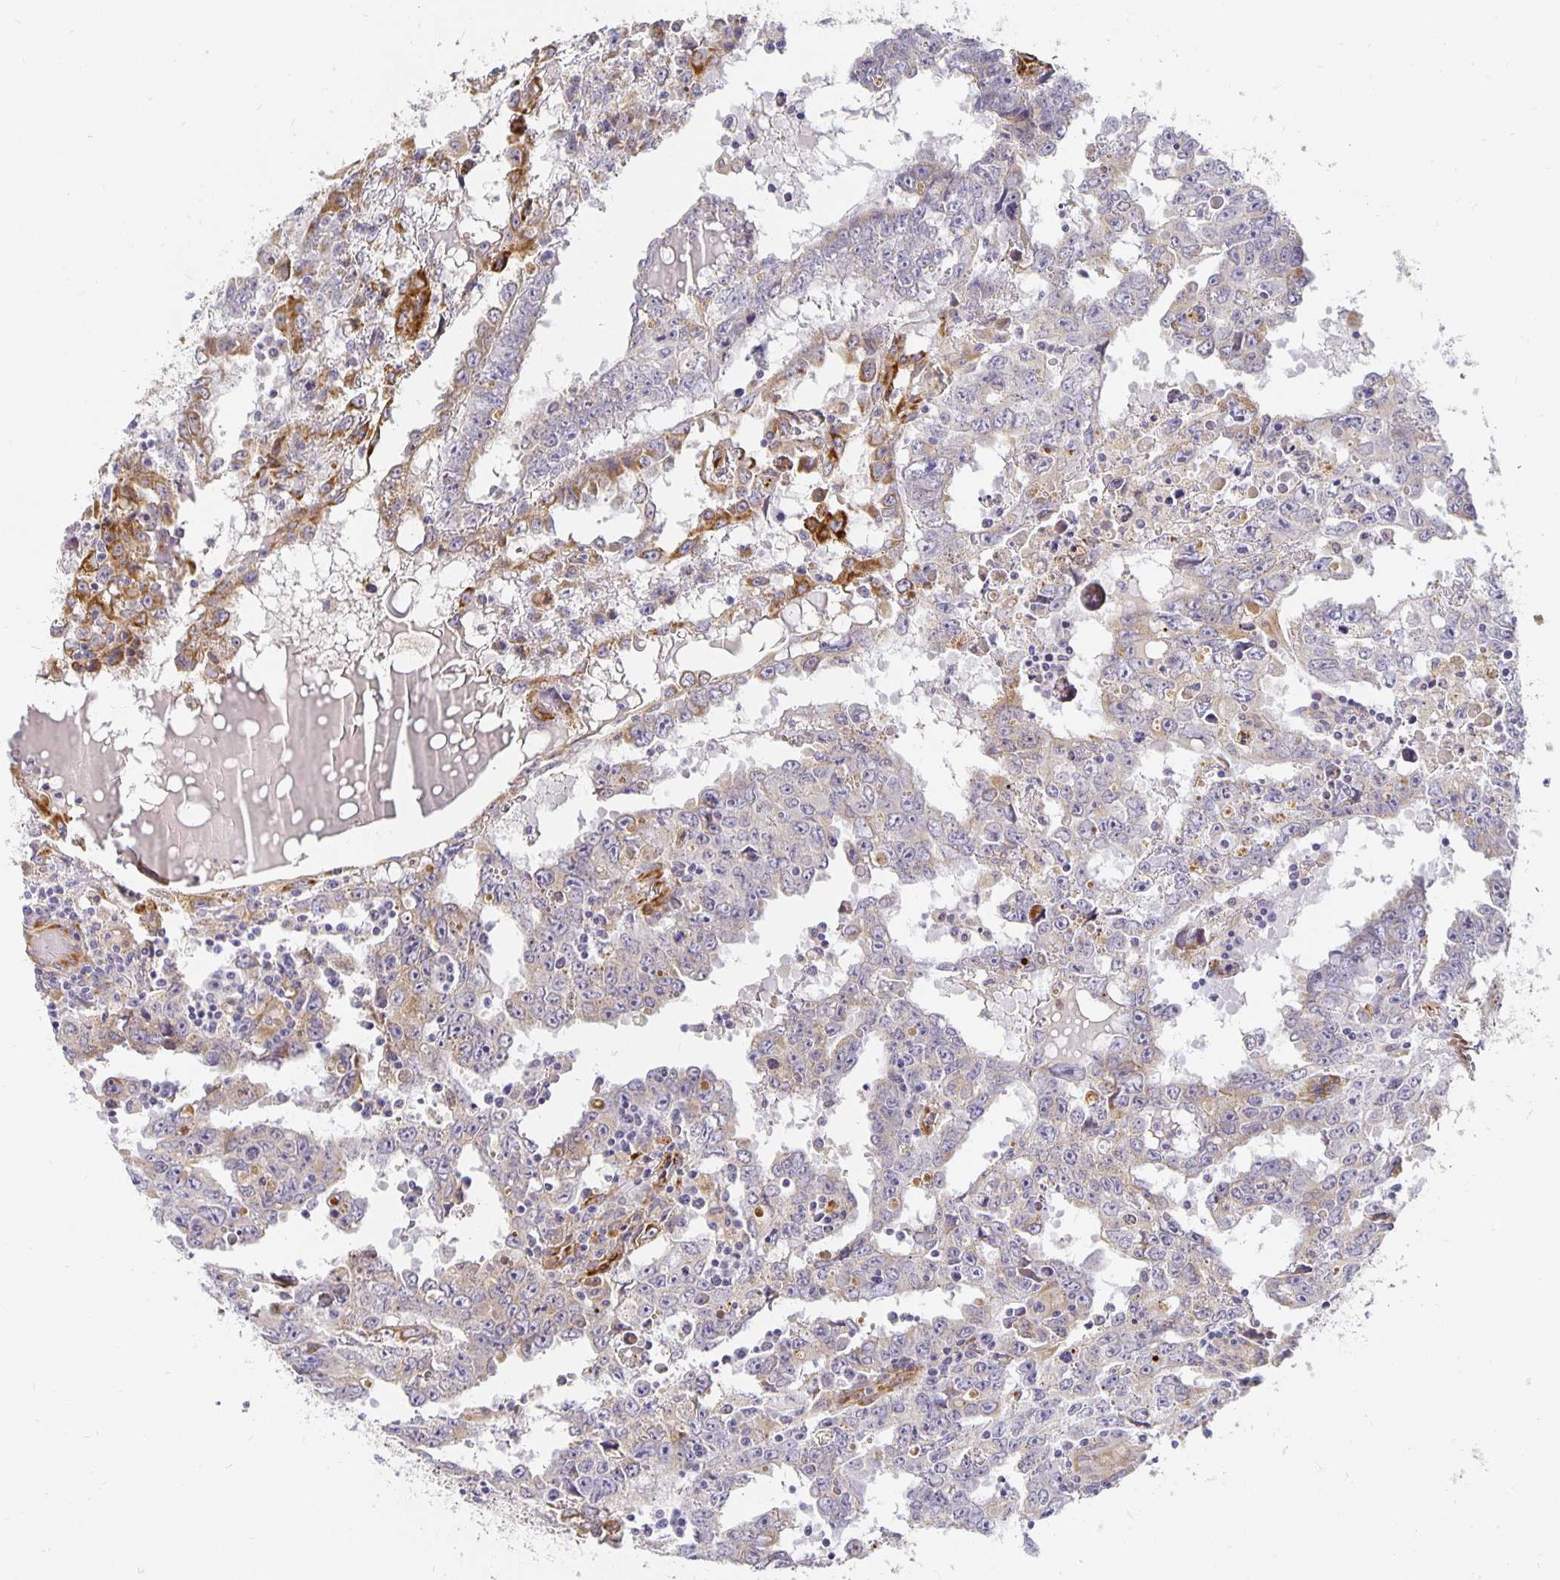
{"staining": {"intensity": "weak", "quantity": "<25%", "location": "cytoplasmic/membranous"}, "tissue": "testis cancer", "cell_type": "Tumor cells", "image_type": "cancer", "snomed": [{"axis": "morphology", "description": "Carcinoma, Embryonal, NOS"}, {"axis": "topography", "description": "Testis"}], "caption": "Protein analysis of testis embryonal carcinoma demonstrates no significant expression in tumor cells.", "gene": "PLOD1", "patient": {"sex": "male", "age": 22}}